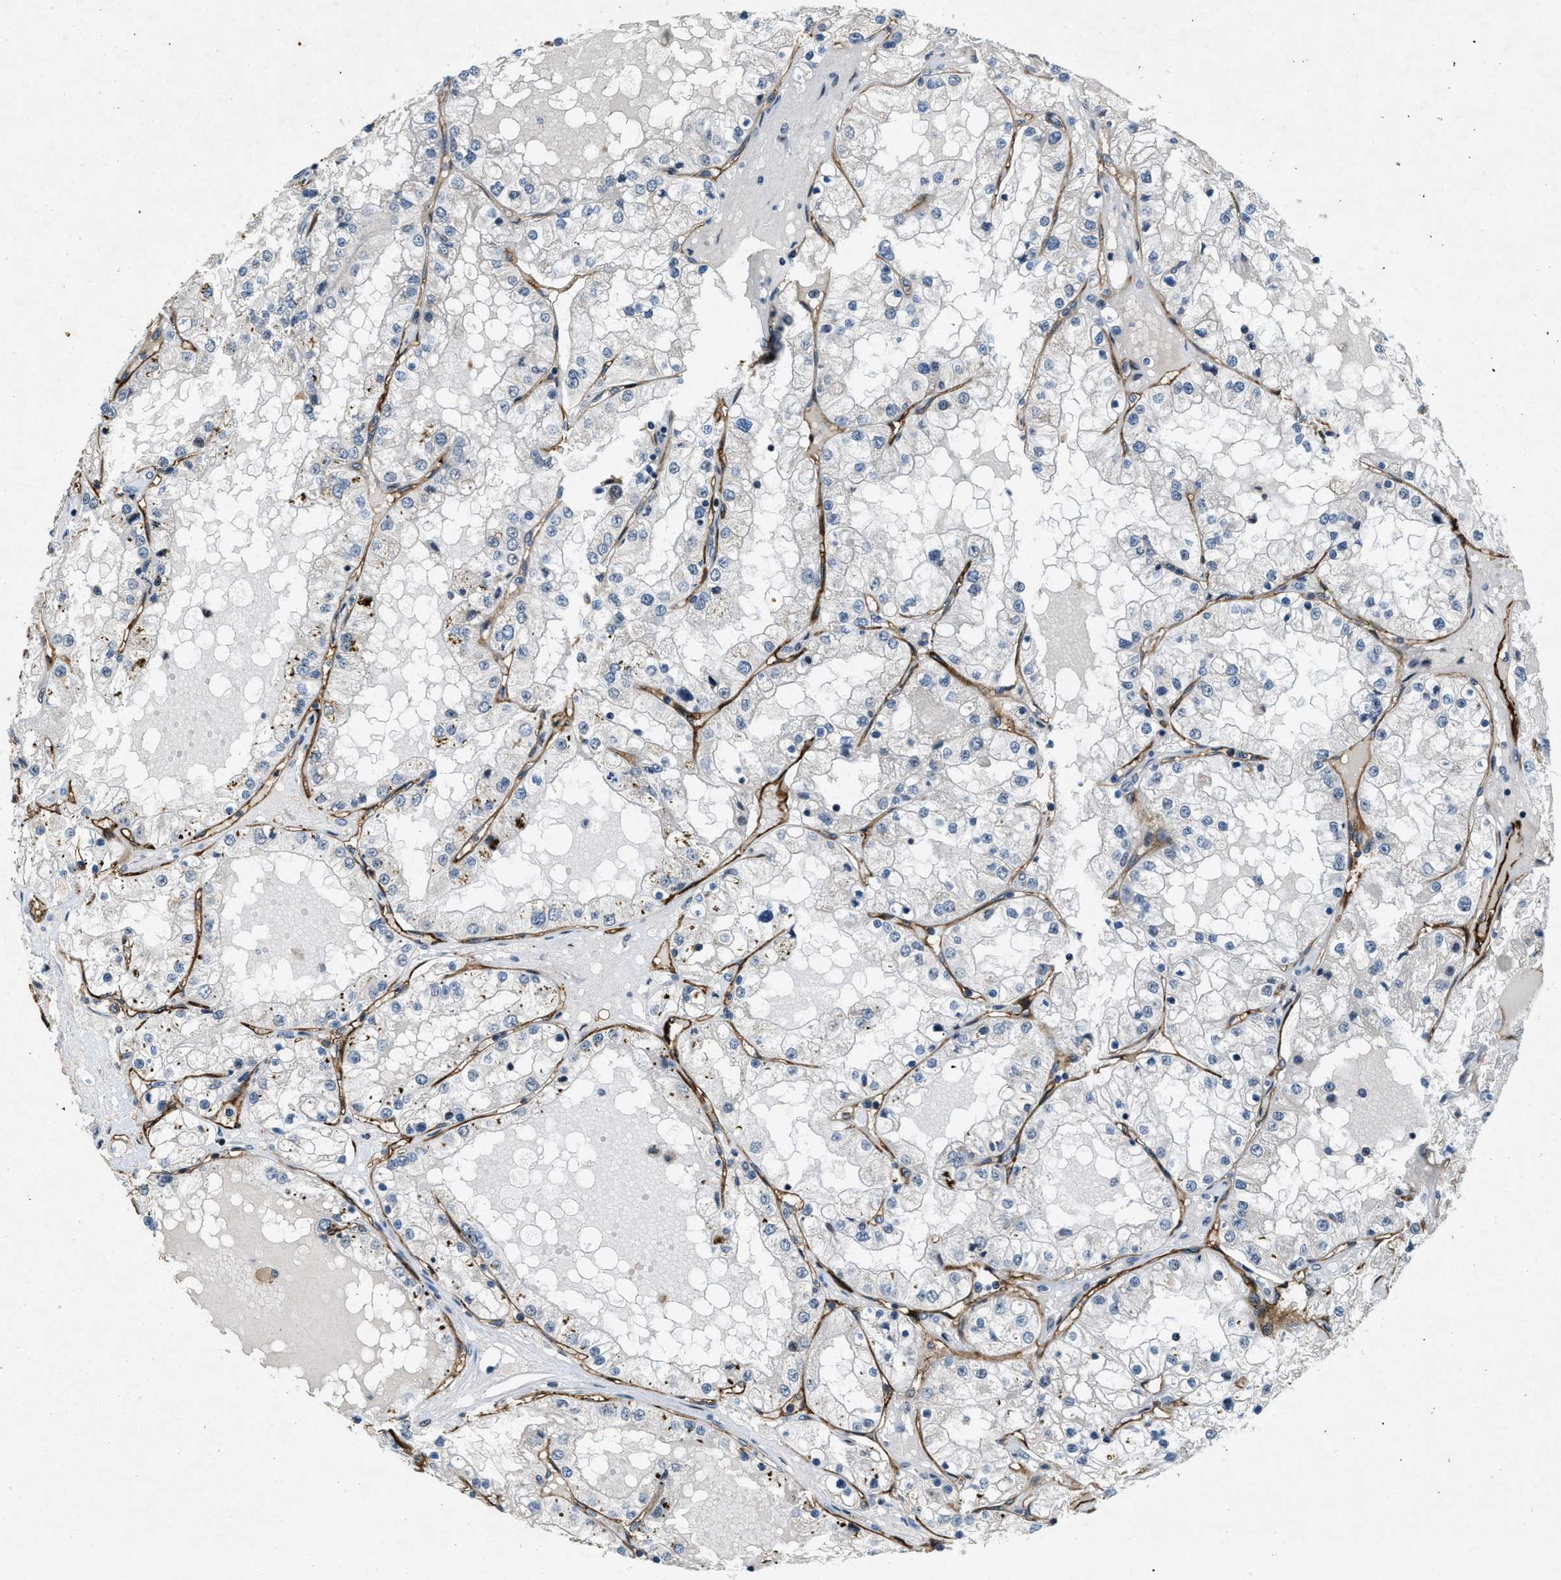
{"staining": {"intensity": "negative", "quantity": "none", "location": "none"}, "tissue": "renal cancer", "cell_type": "Tumor cells", "image_type": "cancer", "snomed": [{"axis": "morphology", "description": "Adenocarcinoma, NOS"}, {"axis": "topography", "description": "Kidney"}], "caption": "DAB (3,3'-diaminobenzidine) immunohistochemical staining of renal cancer demonstrates no significant expression in tumor cells.", "gene": "SLCO2A1", "patient": {"sex": "male", "age": 68}}